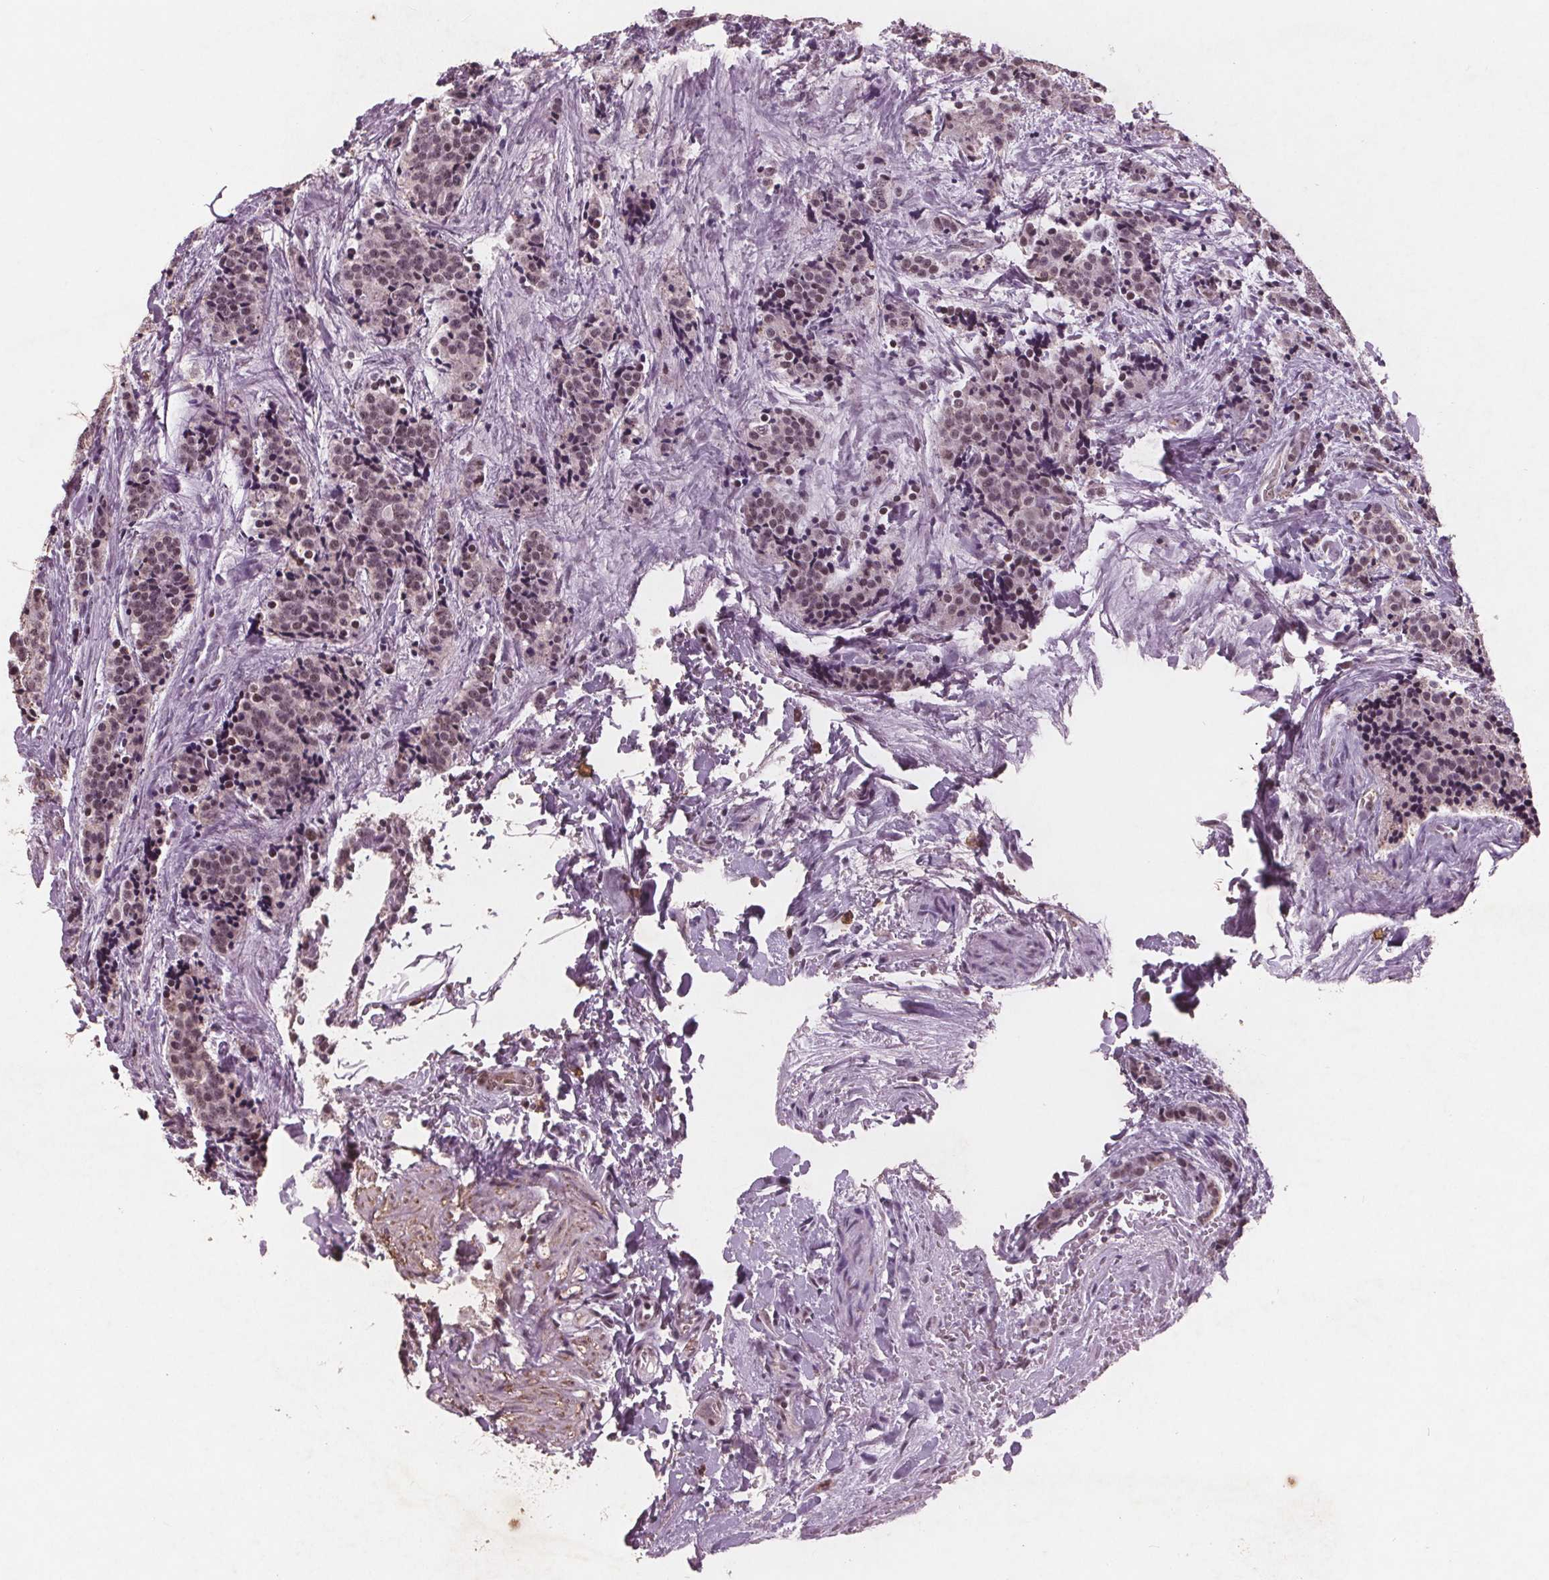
{"staining": {"intensity": "weak", "quantity": ">75%", "location": "nuclear"}, "tissue": "carcinoid", "cell_type": "Tumor cells", "image_type": "cancer", "snomed": [{"axis": "morphology", "description": "Carcinoid, malignant, NOS"}, {"axis": "topography", "description": "Small intestine"}], "caption": "The histopathology image demonstrates immunohistochemical staining of carcinoid (malignant). There is weak nuclear positivity is appreciated in about >75% of tumor cells. (Brightfield microscopy of DAB IHC at high magnification).", "gene": "RPS6KA2", "patient": {"sex": "female", "age": 73}}